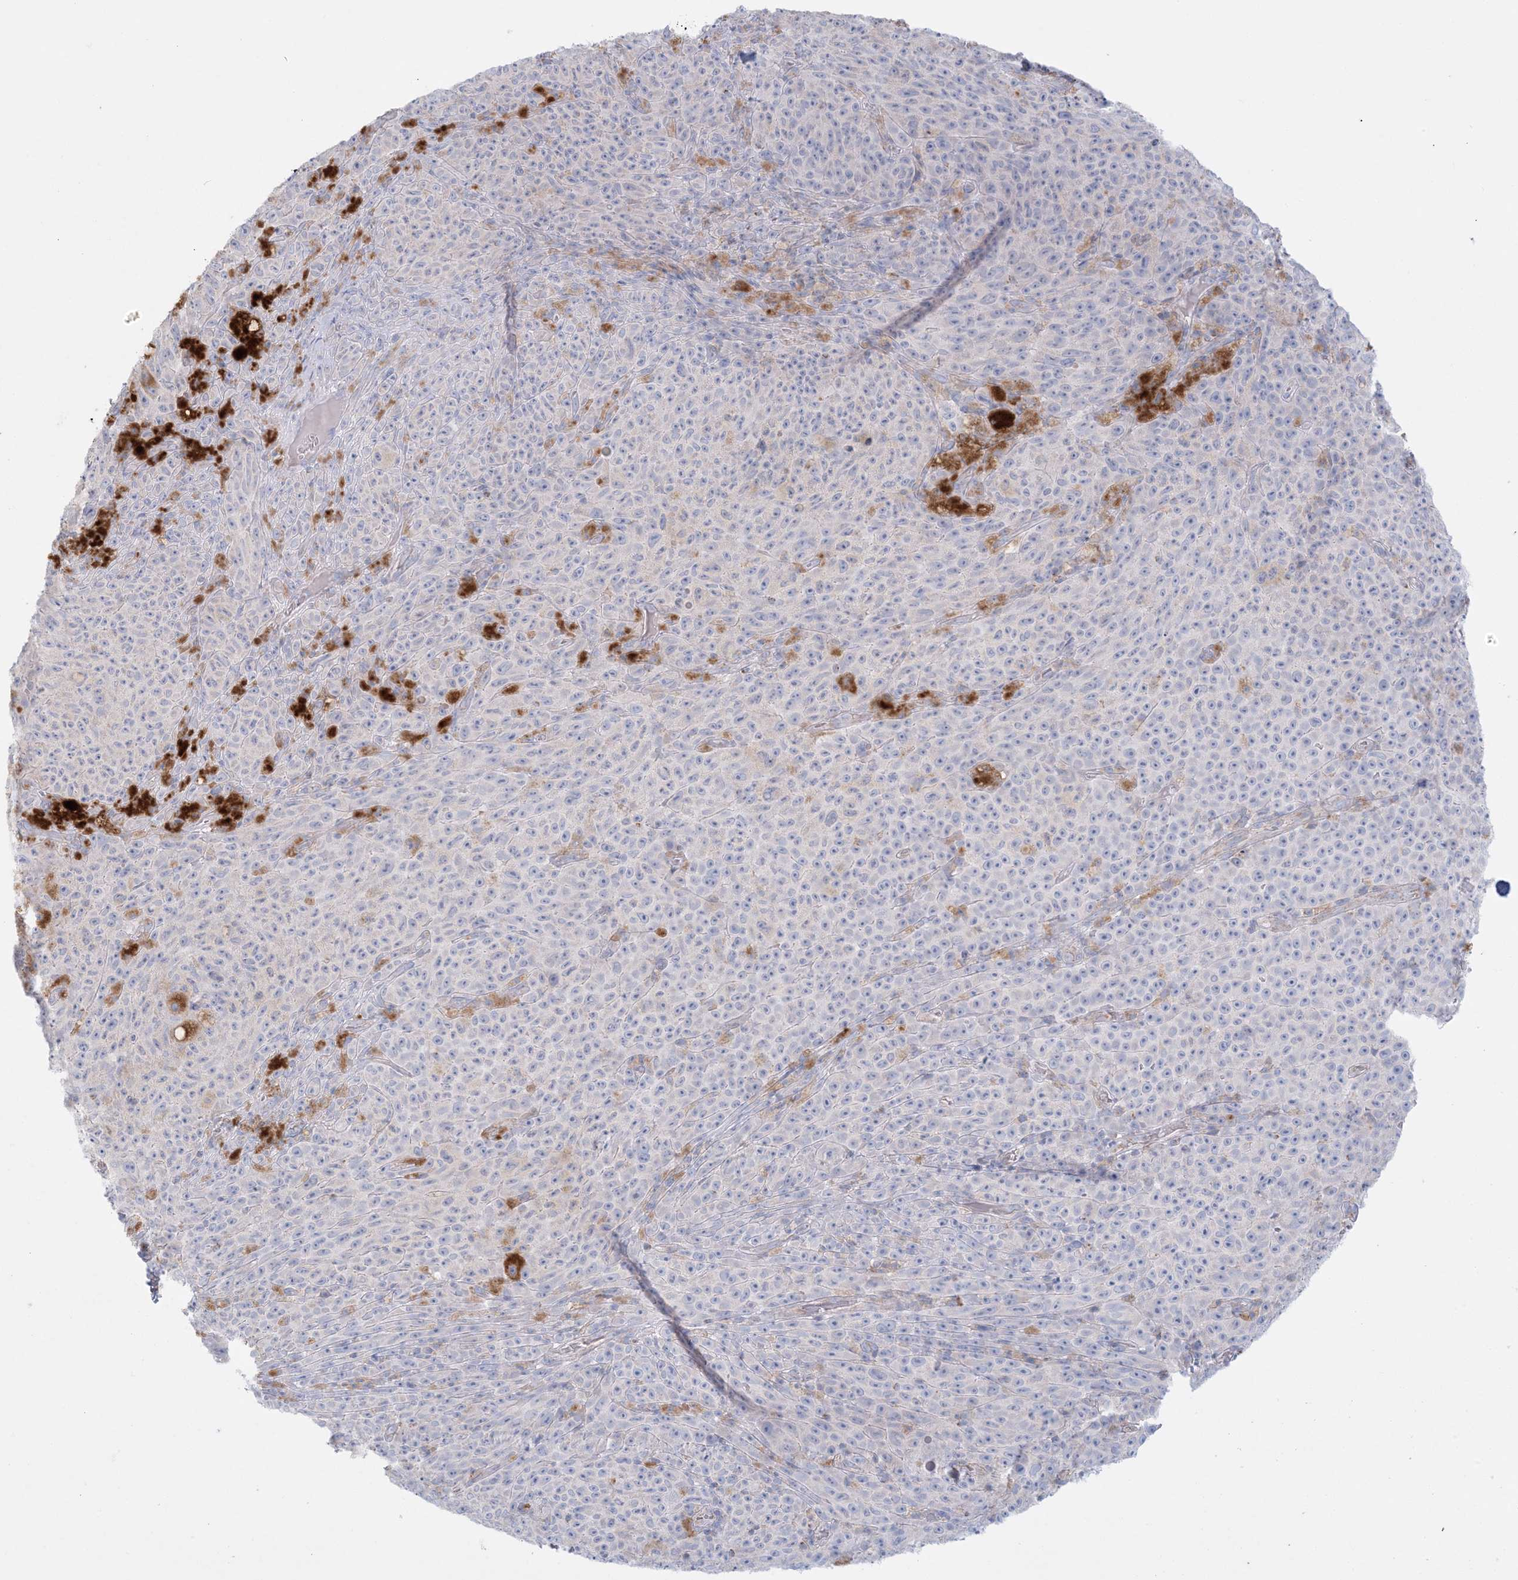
{"staining": {"intensity": "weak", "quantity": "<25%", "location": "cytoplasmic/membranous"}, "tissue": "melanoma", "cell_type": "Tumor cells", "image_type": "cancer", "snomed": [{"axis": "morphology", "description": "Malignant melanoma, NOS"}, {"axis": "topography", "description": "Skin"}], "caption": "Malignant melanoma stained for a protein using immunohistochemistry (IHC) shows no expression tumor cells.", "gene": "KCTD6", "patient": {"sex": "female", "age": 82}}